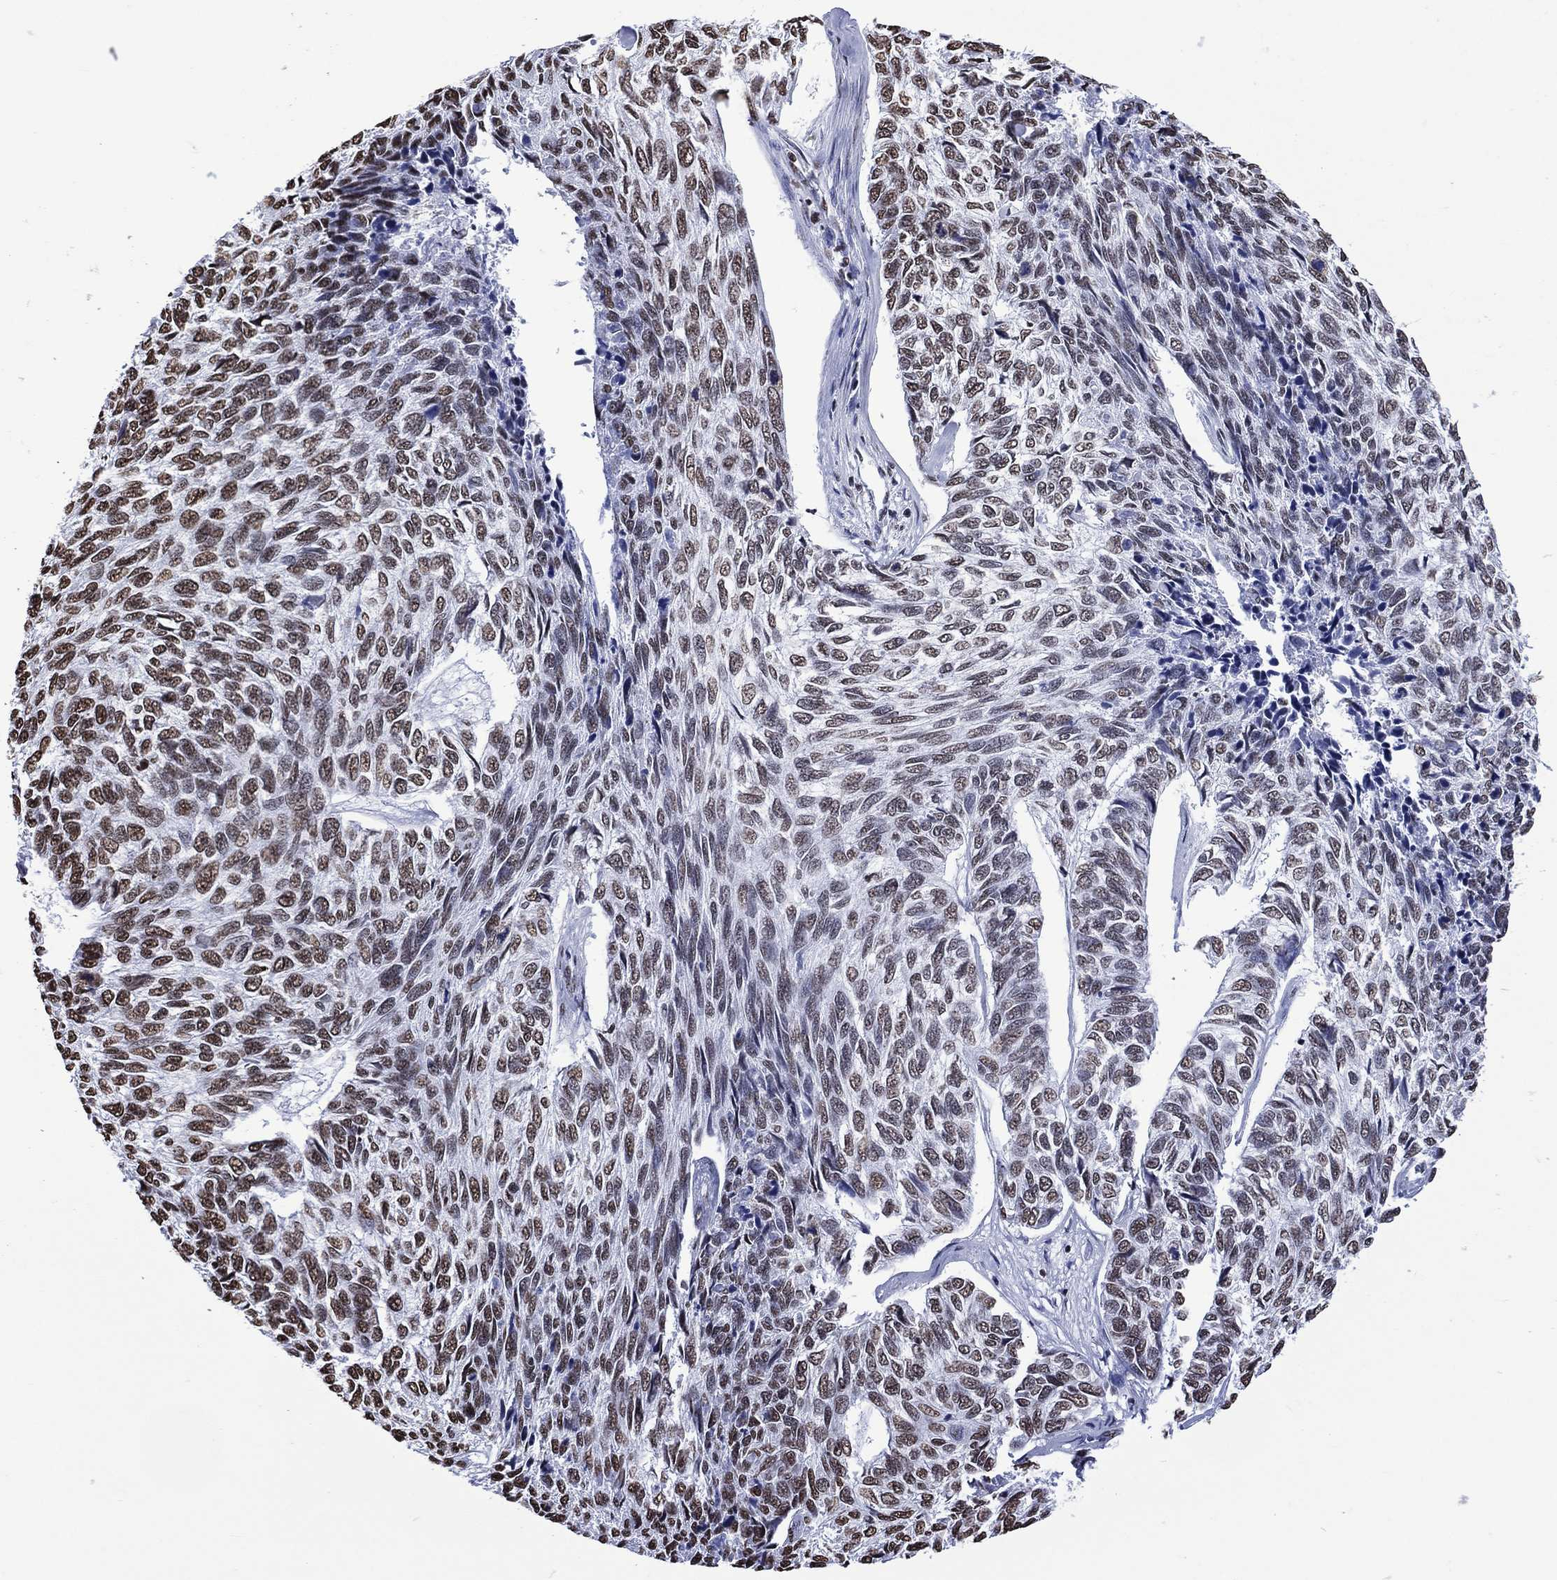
{"staining": {"intensity": "moderate", "quantity": "<25%", "location": "nuclear"}, "tissue": "skin cancer", "cell_type": "Tumor cells", "image_type": "cancer", "snomed": [{"axis": "morphology", "description": "Basal cell carcinoma"}, {"axis": "topography", "description": "Skin"}], "caption": "High-magnification brightfield microscopy of skin cancer (basal cell carcinoma) stained with DAB (brown) and counterstained with hematoxylin (blue). tumor cells exhibit moderate nuclear positivity is identified in approximately<25% of cells. (DAB IHC, brown staining for protein, blue staining for nuclei).", "gene": "RETREG2", "patient": {"sex": "female", "age": 65}}